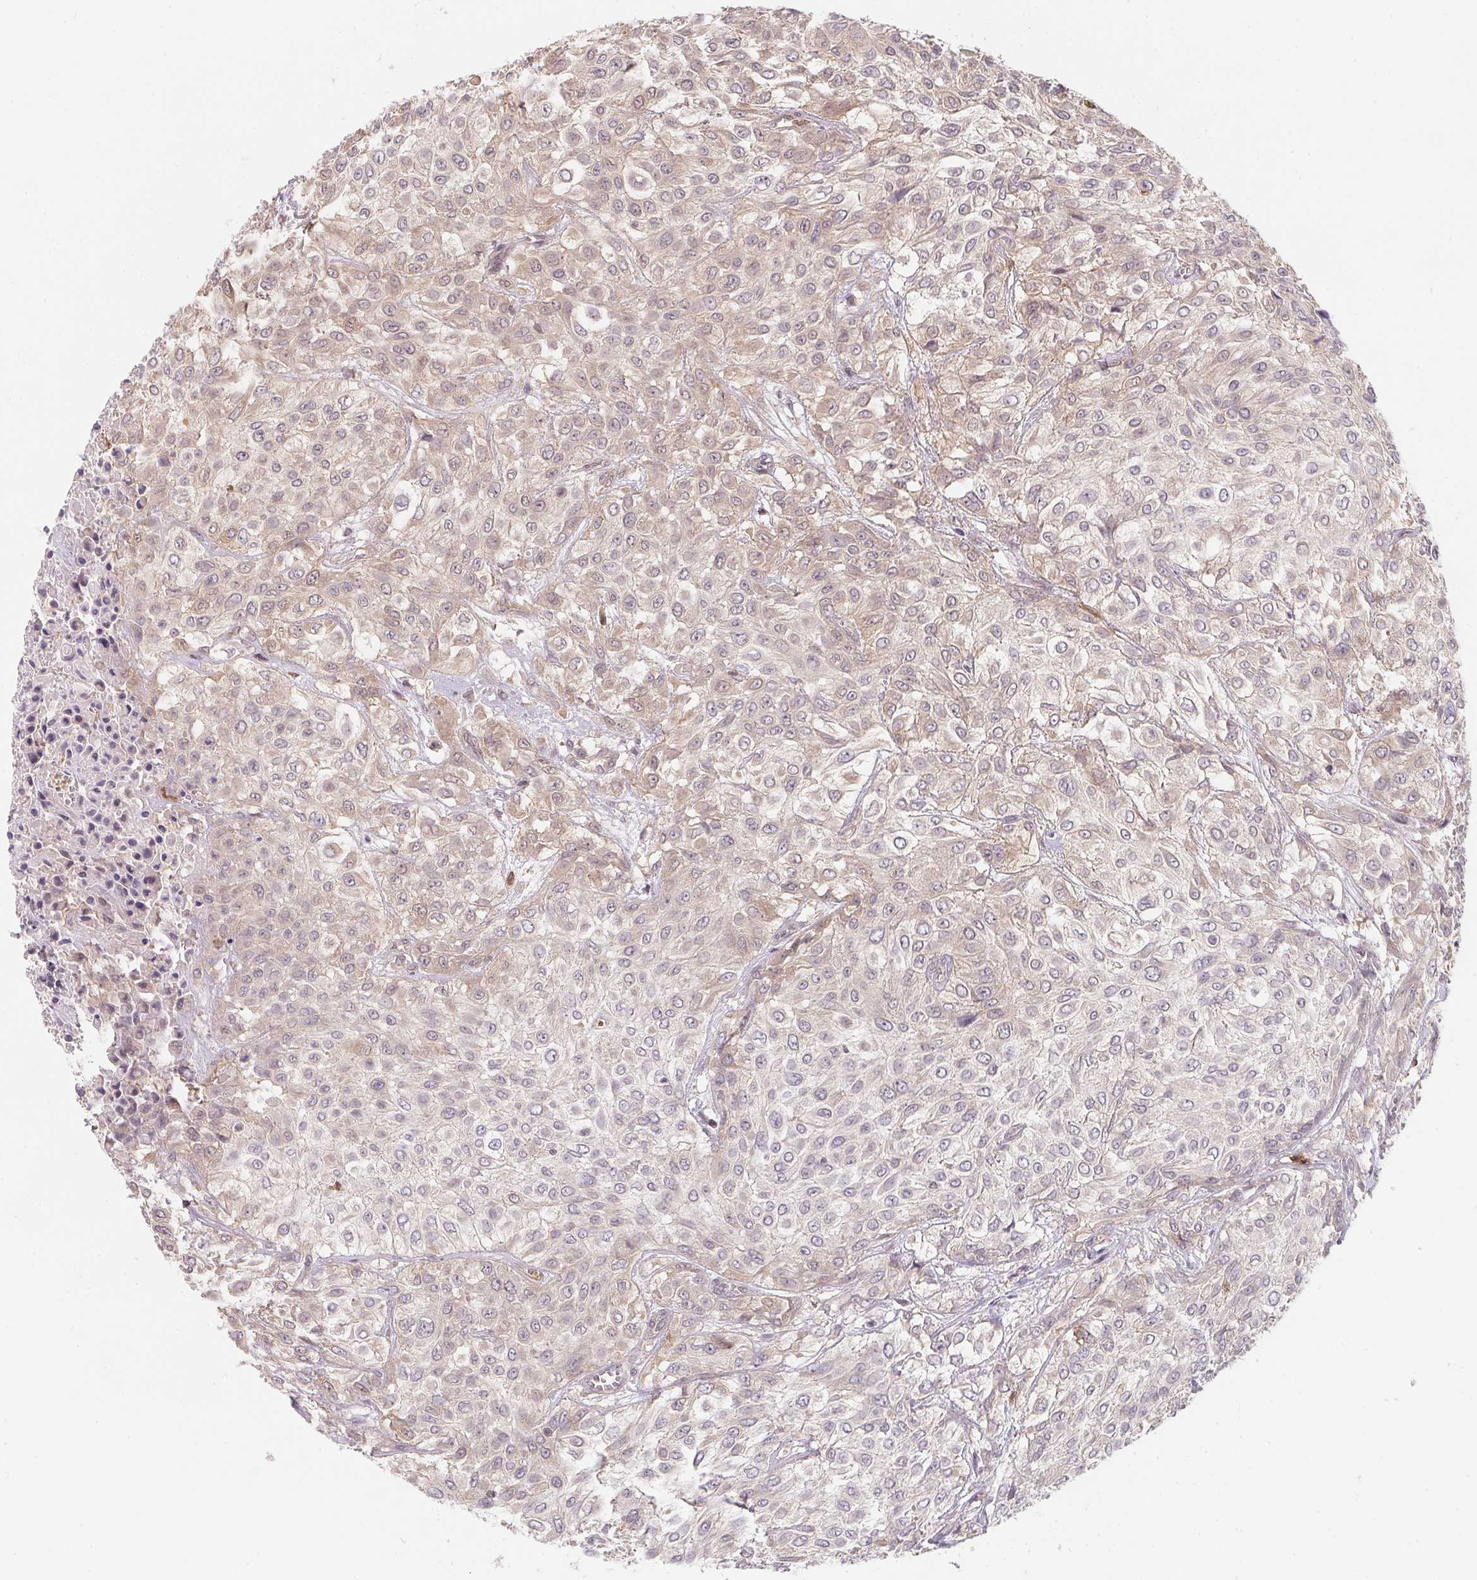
{"staining": {"intensity": "weak", "quantity": "25%-75%", "location": "cytoplasmic/membranous"}, "tissue": "urothelial cancer", "cell_type": "Tumor cells", "image_type": "cancer", "snomed": [{"axis": "morphology", "description": "Urothelial carcinoma, High grade"}, {"axis": "topography", "description": "Urinary bladder"}], "caption": "The immunohistochemical stain labels weak cytoplasmic/membranous positivity in tumor cells of urothelial carcinoma (high-grade) tissue. Nuclei are stained in blue.", "gene": "ANKRD13A", "patient": {"sex": "male", "age": 57}}